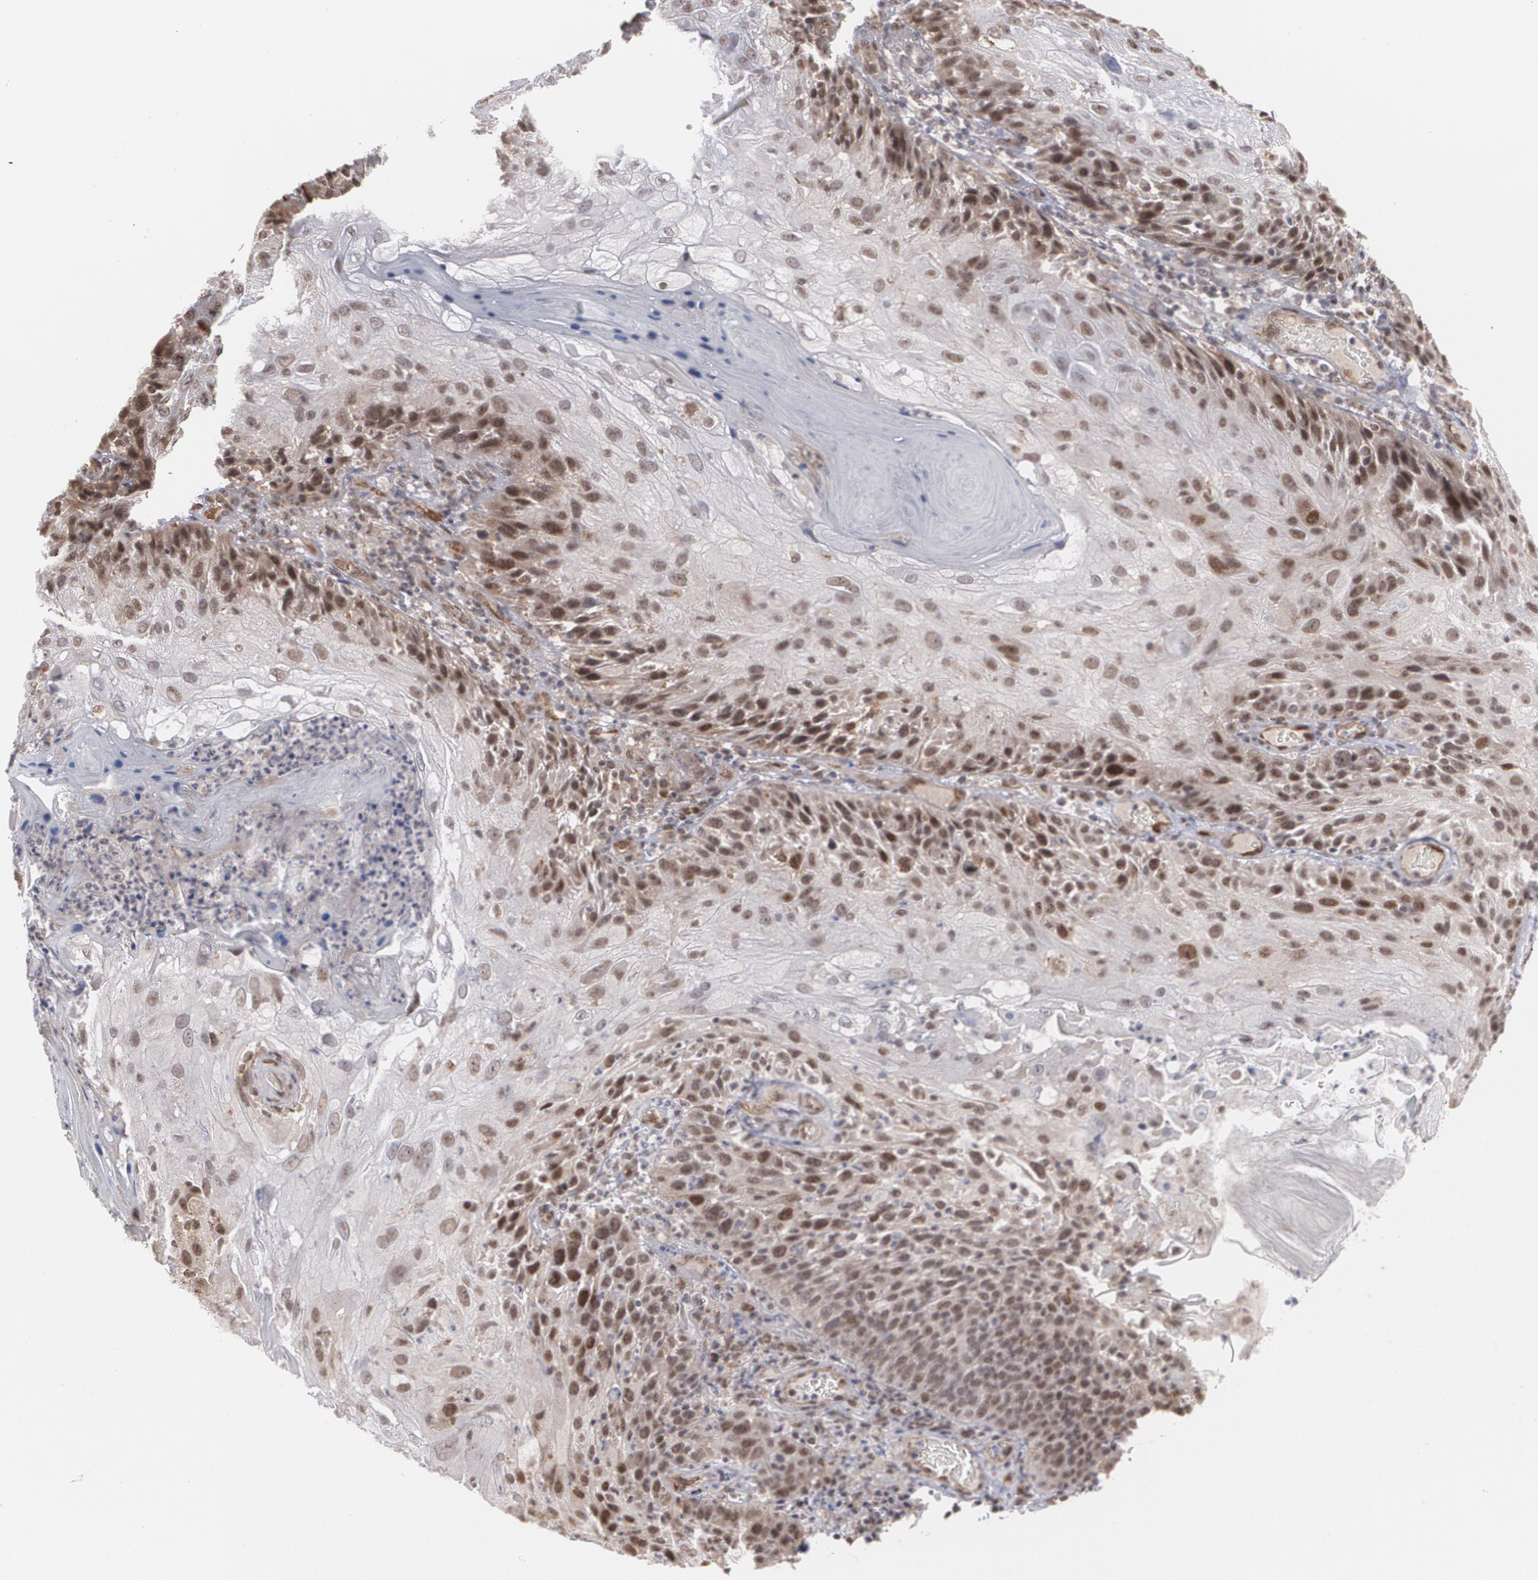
{"staining": {"intensity": "moderate", "quantity": "25%-75%", "location": "nuclear"}, "tissue": "skin cancer", "cell_type": "Tumor cells", "image_type": "cancer", "snomed": [{"axis": "morphology", "description": "Normal tissue, NOS"}, {"axis": "morphology", "description": "Squamous cell carcinoma, NOS"}, {"axis": "topography", "description": "Skin"}], "caption": "The histopathology image displays staining of skin cancer (squamous cell carcinoma), revealing moderate nuclear protein staining (brown color) within tumor cells.", "gene": "ZNF75A", "patient": {"sex": "female", "age": 83}}